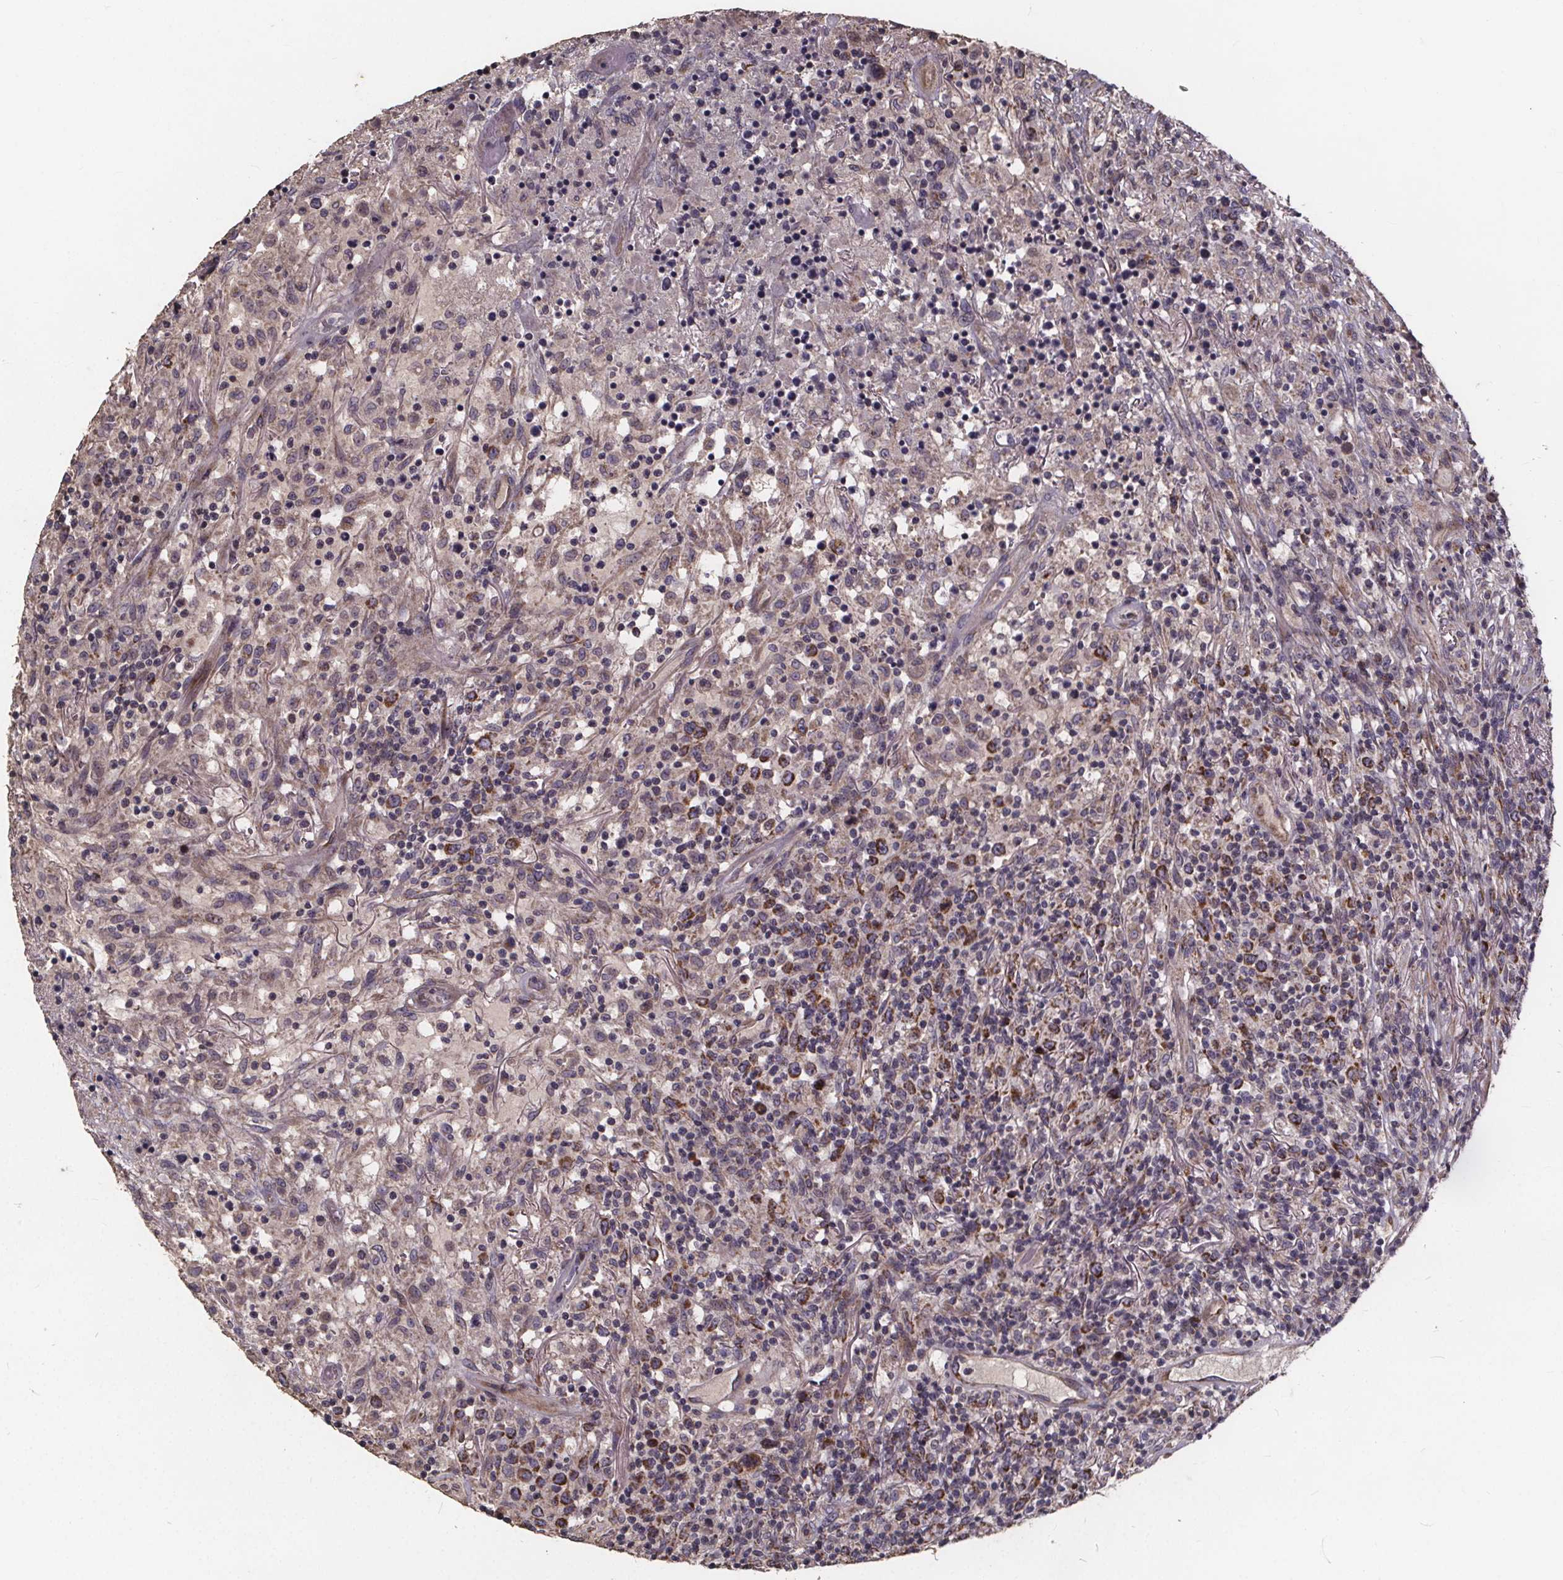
{"staining": {"intensity": "moderate", "quantity": "<25%", "location": "cytoplasmic/membranous"}, "tissue": "lymphoma", "cell_type": "Tumor cells", "image_type": "cancer", "snomed": [{"axis": "morphology", "description": "Malignant lymphoma, non-Hodgkin's type, High grade"}, {"axis": "topography", "description": "Lung"}], "caption": "Protein staining of lymphoma tissue exhibits moderate cytoplasmic/membranous positivity in about <25% of tumor cells.", "gene": "YME1L1", "patient": {"sex": "male", "age": 79}}